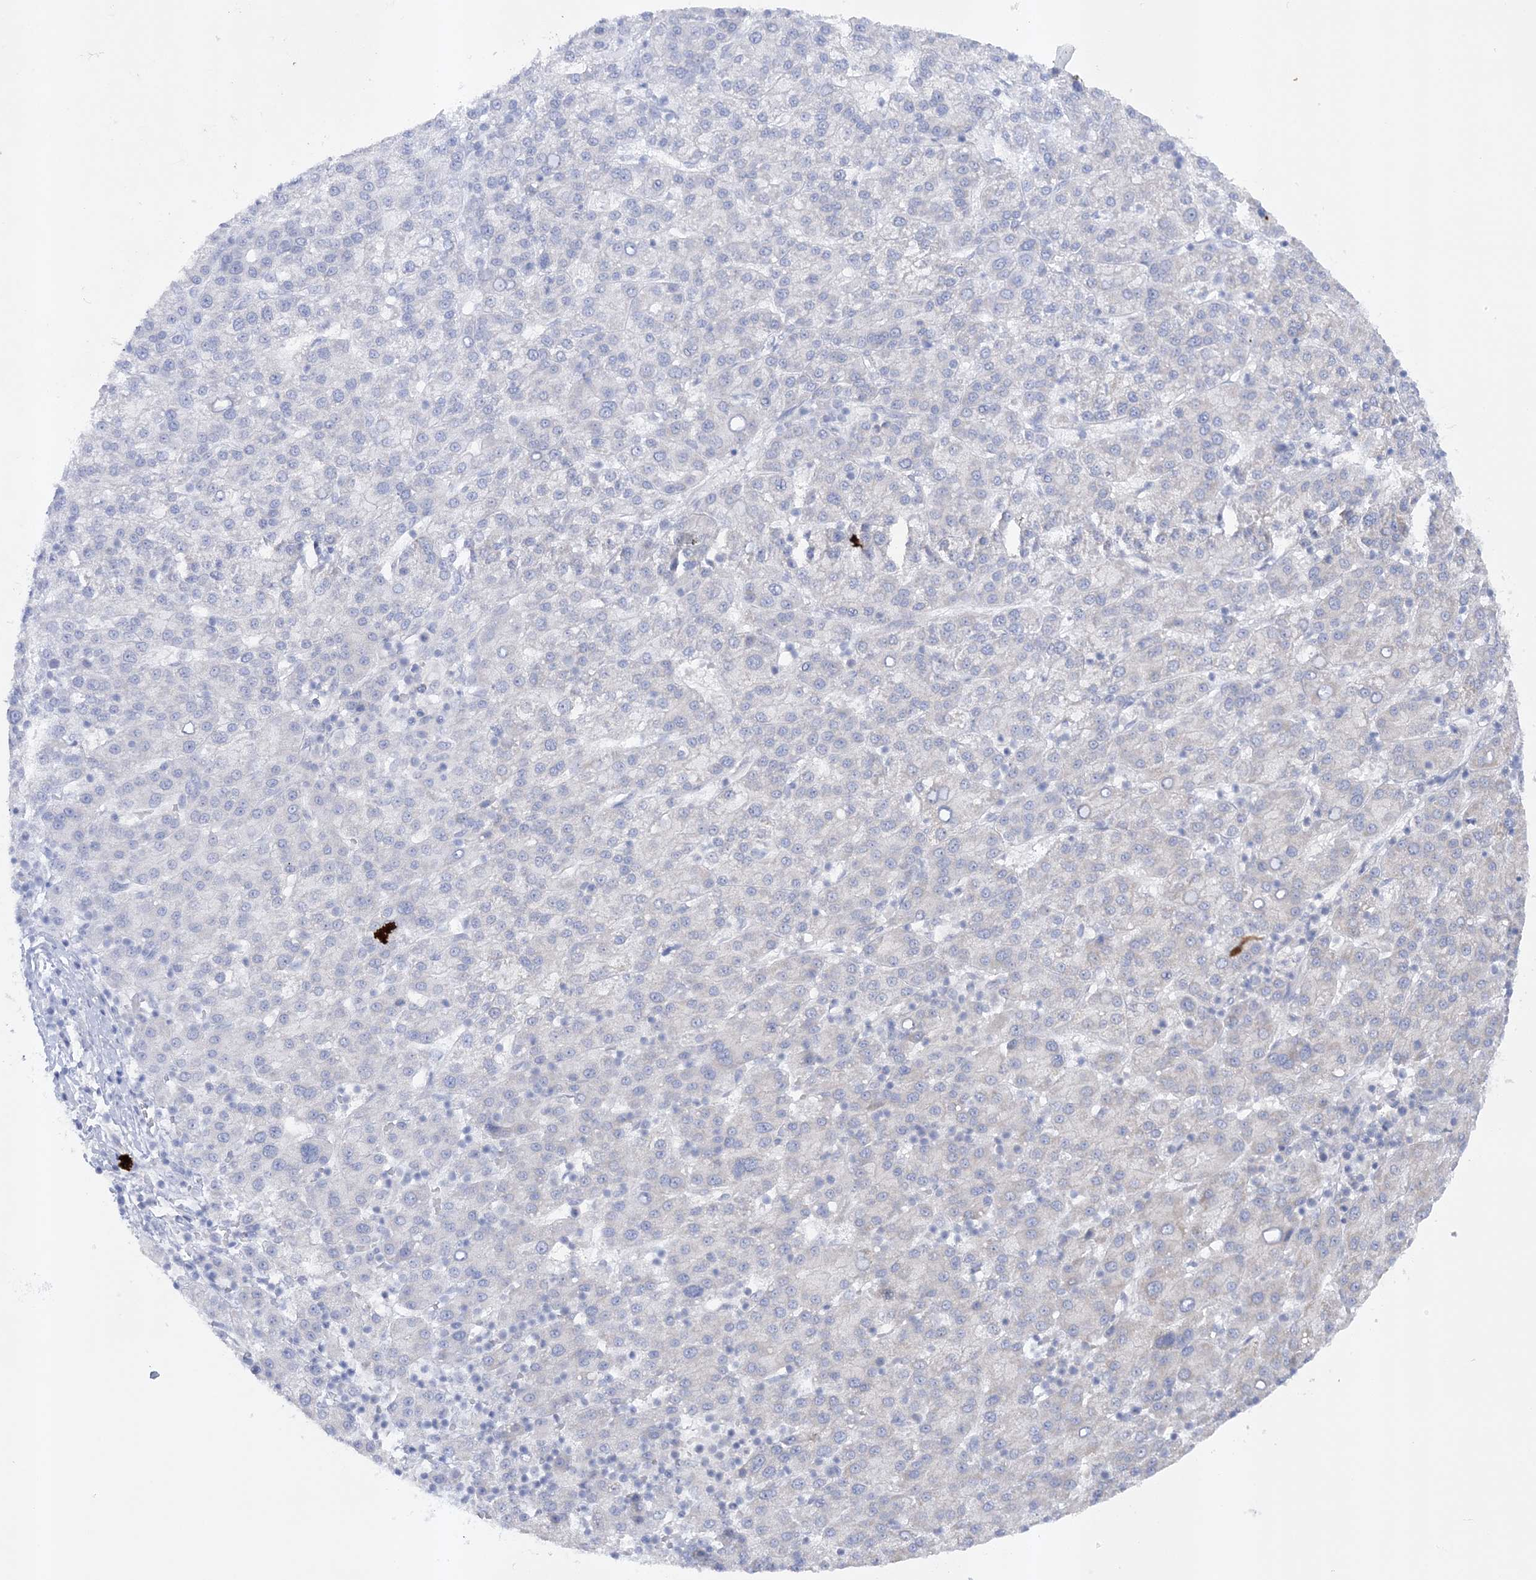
{"staining": {"intensity": "negative", "quantity": "none", "location": "none"}, "tissue": "liver cancer", "cell_type": "Tumor cells", "image_type": "cancer", "snomed": [{"axis": "morphology", "description": "Carcinoma, Hepatocellular, NOS"}, {"axis": "topography", "description": "Liver"}], "caption": "Immunohistochemistry (IHC) image of neoplastic tissue: liver cancer stained with DAB reveals no significant protein expression in tumor cells.", "gene": "MMADHC", "patient": {"sex": "female", "age": 58}}